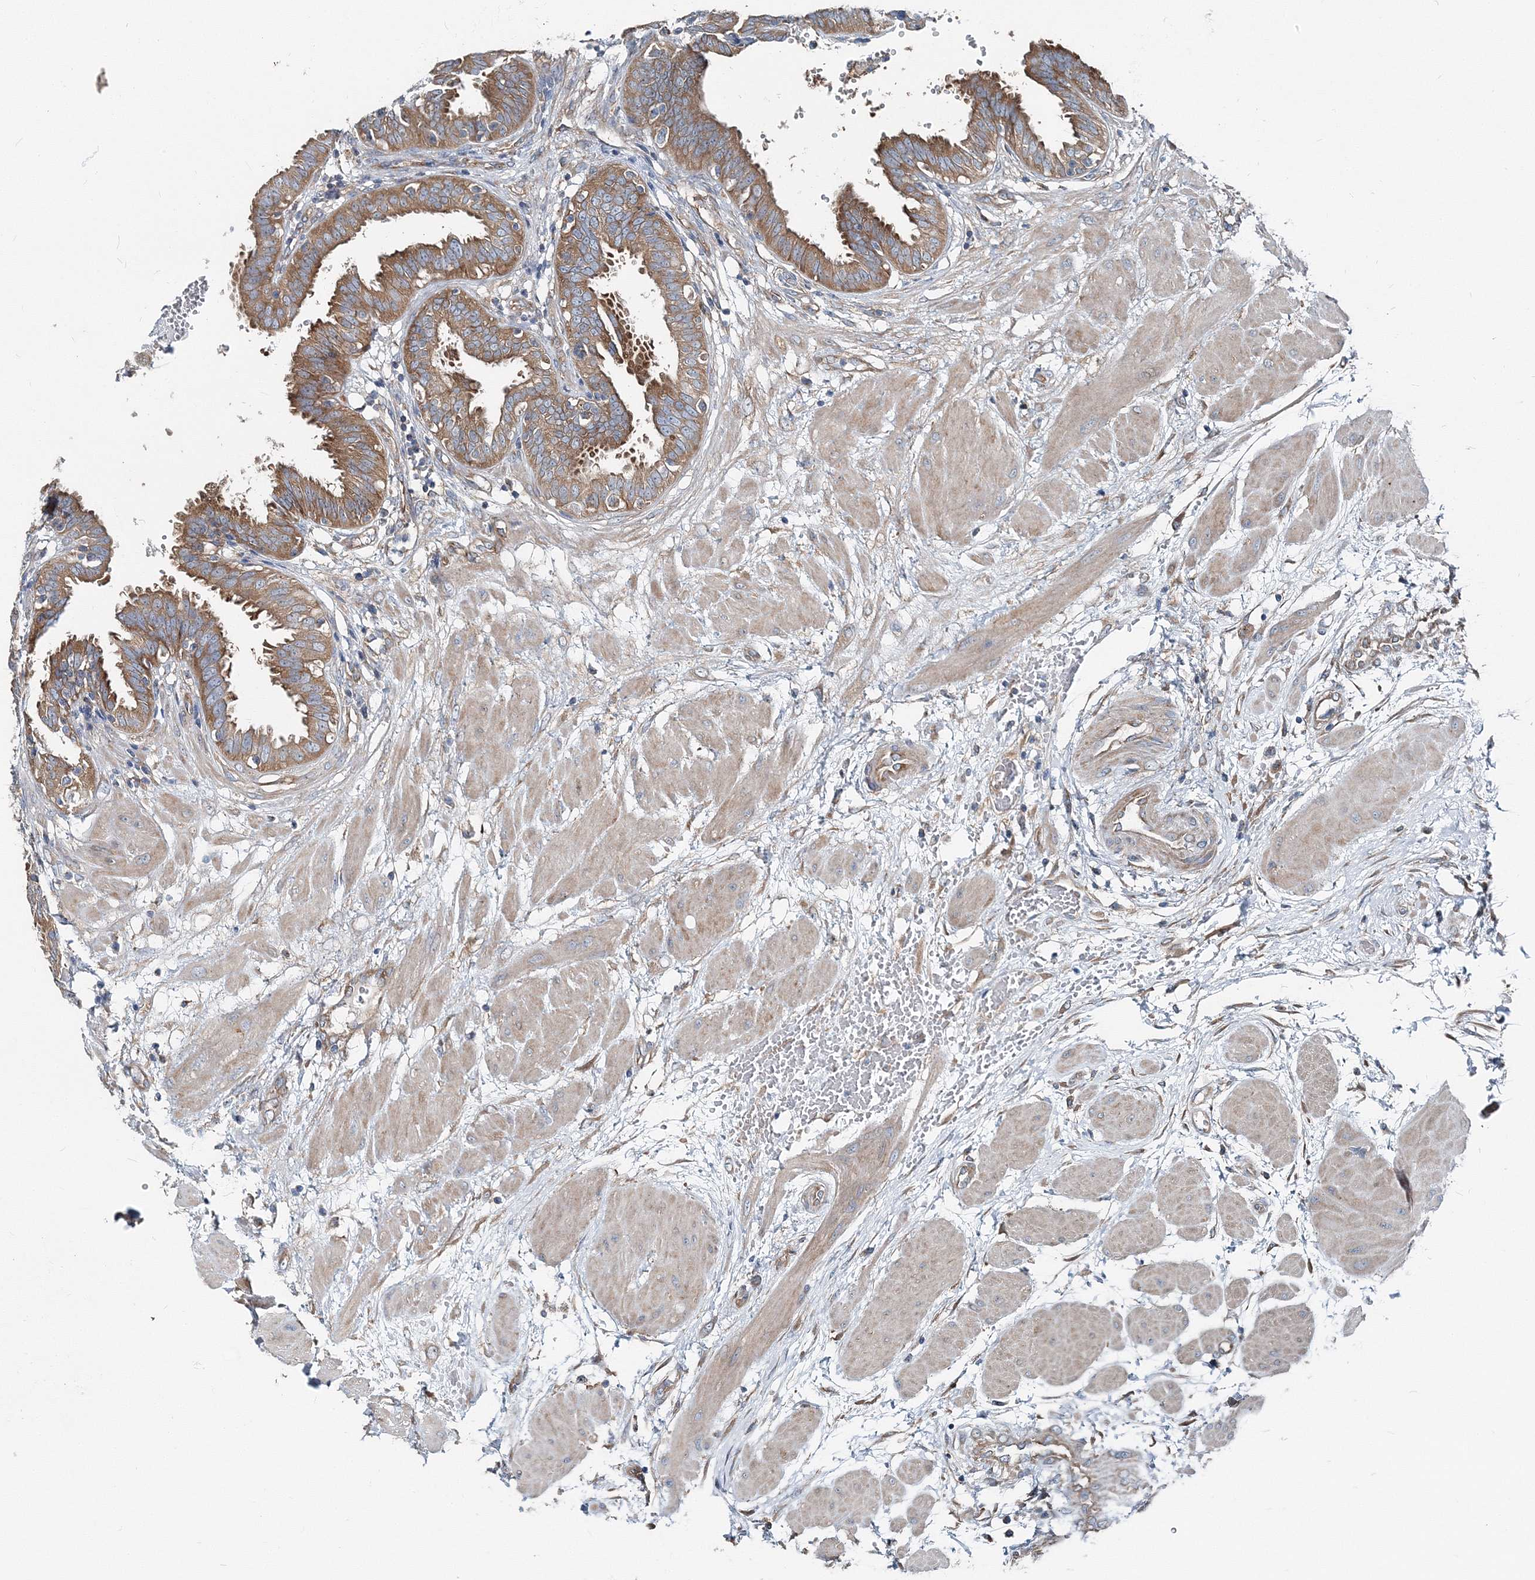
{"staining": {"intensity": "moderate", "quantity": ">75%", "location": "cytoplasmic/membranous"}, "tissue": "fallopian tube", "cell_type": "Glandular cells", "image_type": "normal", "snomed": [{"axis": "morphology", "description": "Normal tissue, NOS"}, {"axis": "topography", "description": "Fallopian tube"}, {"axis": "topography", "description": "Placenta"}], "caption": "The immunohistochemical stain shows moderate cytoplasmic/membranous expression in glandular cells of normal fallopian tube. Using DAB (brown) and hematoxylin (blue) stains, captured at high magnification using brightfield microscopy.", "gene": "MPHOSPH9", "patient": {"sex": "female", "age": 32}}